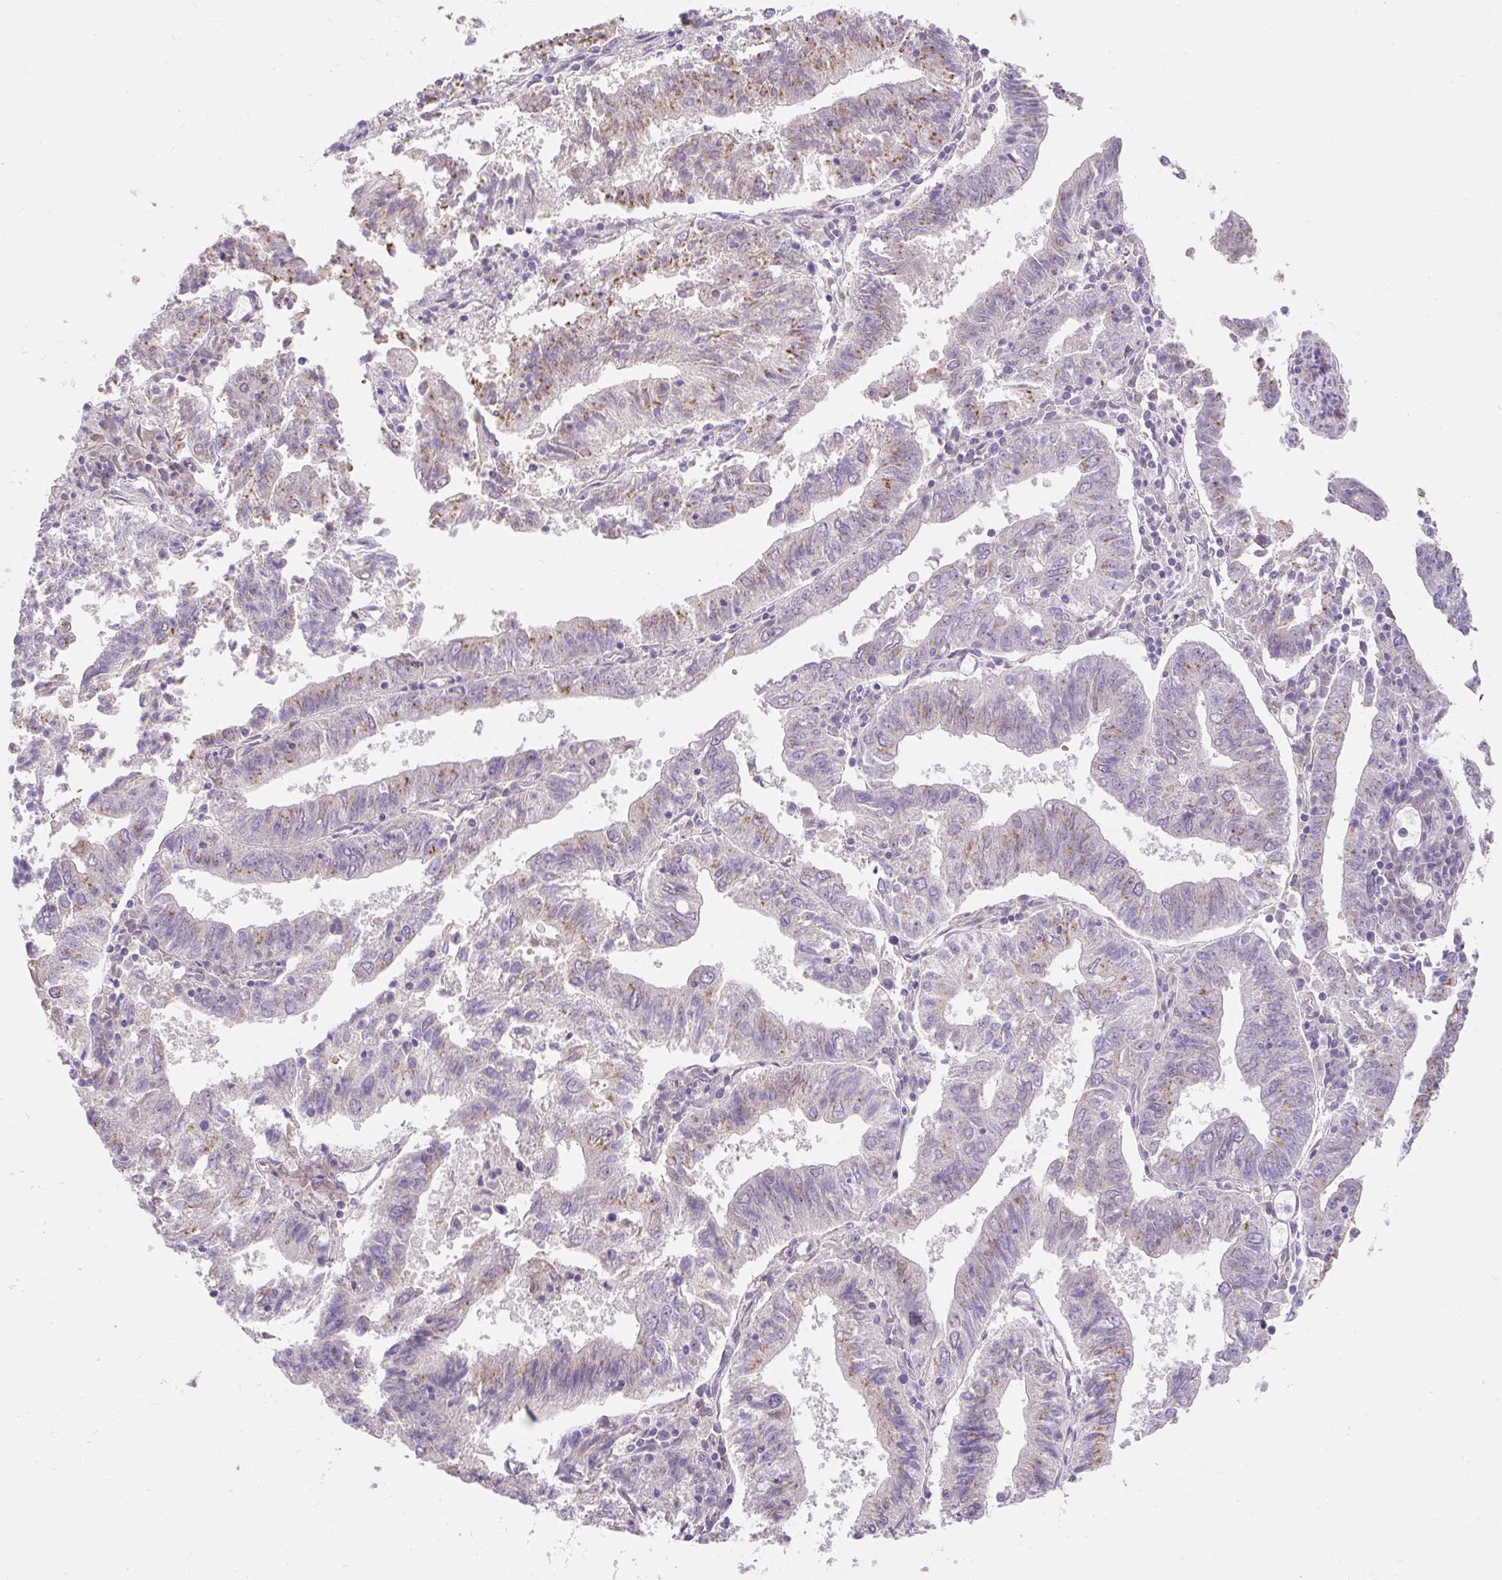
{"staining": {"intensity": "moderate", "quantity": "25%-75%", "location": "cytoplasmic/membranous"}, "tissue": "endometrial cancer", "cell_type": "Tumor cells", "image_type": "cancer", "snomed": [{"axis": "morphology", "description": "Adenocarcinoma, NOS"}, {"axis": "topography", "description": "Endometrium"}], "caption": "Moderate cytoplasmic/membranous protein positivity is identified in about 25%-75% of tumor cells in endometrial adenocarcinoma.", "gene": "DTX4", "patient": {"sex": "female", "age": 82}}